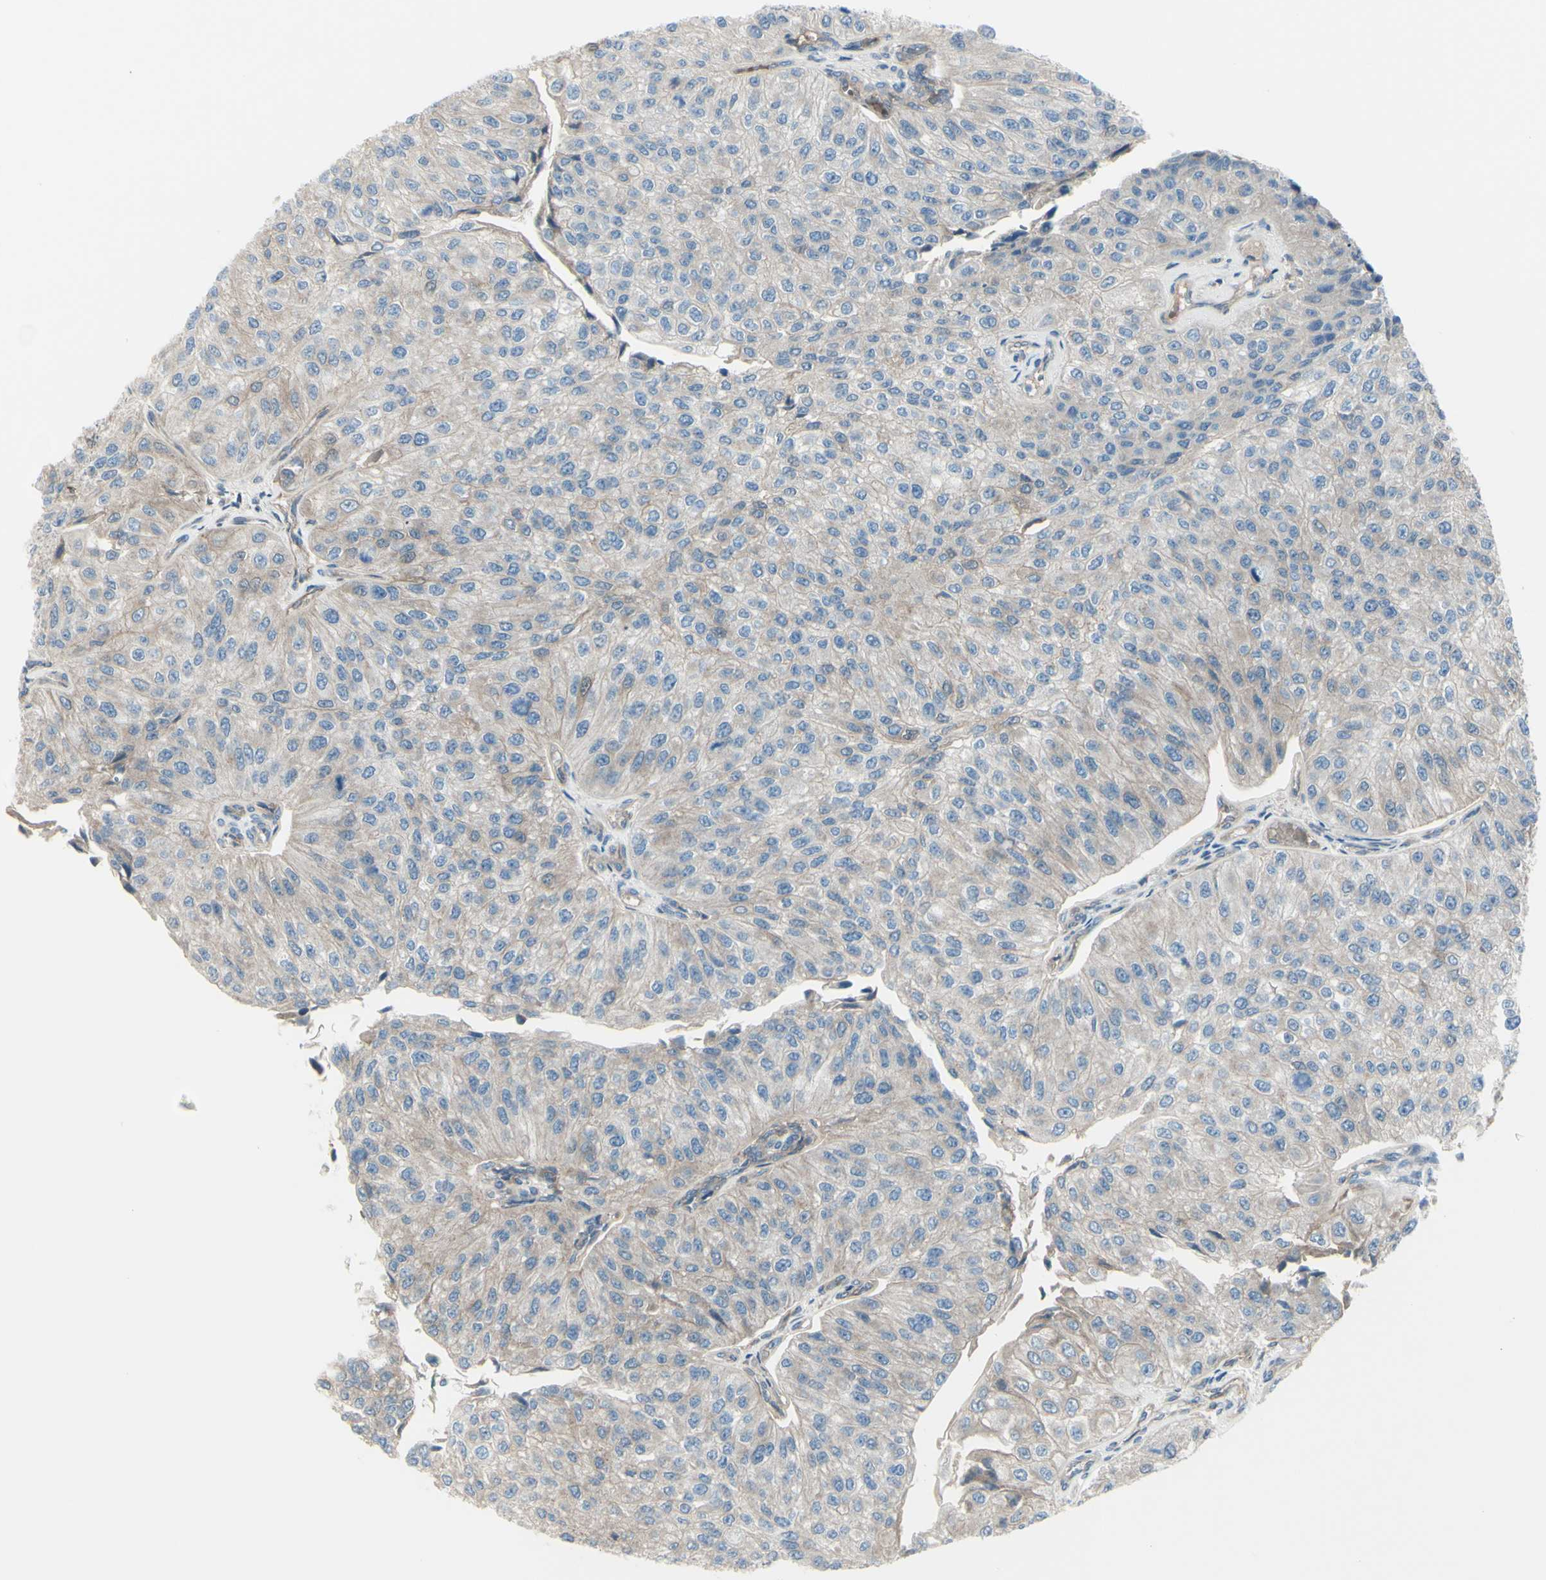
{"staining": {"intensity": "weak", "quantity": ">75%", "location": "cytoplasmic/membranous"}, "tissue": "urothelial cancer", "cell_type": "Tumor cells", "image_type": "cancer", "snomed": [{"axis": "morphology", "description": "Urothelial carcinoma, High grade"}, {"axis": "topography", "description": "Kidney"}, {"axis": "topography", "description": "Urinary bladder"}], "caption": "Immunohistochemistry image of neoplastic tissue: human urothelial carcinoma (high-grade) stained using immunohistochemistry exhibits low levels of weak protein expression localized specifically in the cytoplasmic/membranous of tumor cells, appearing as a cytoplasmic/membranous brown color.", "gene": "PCDHGA2", "patient": {"sex": "male", "age": 77}}